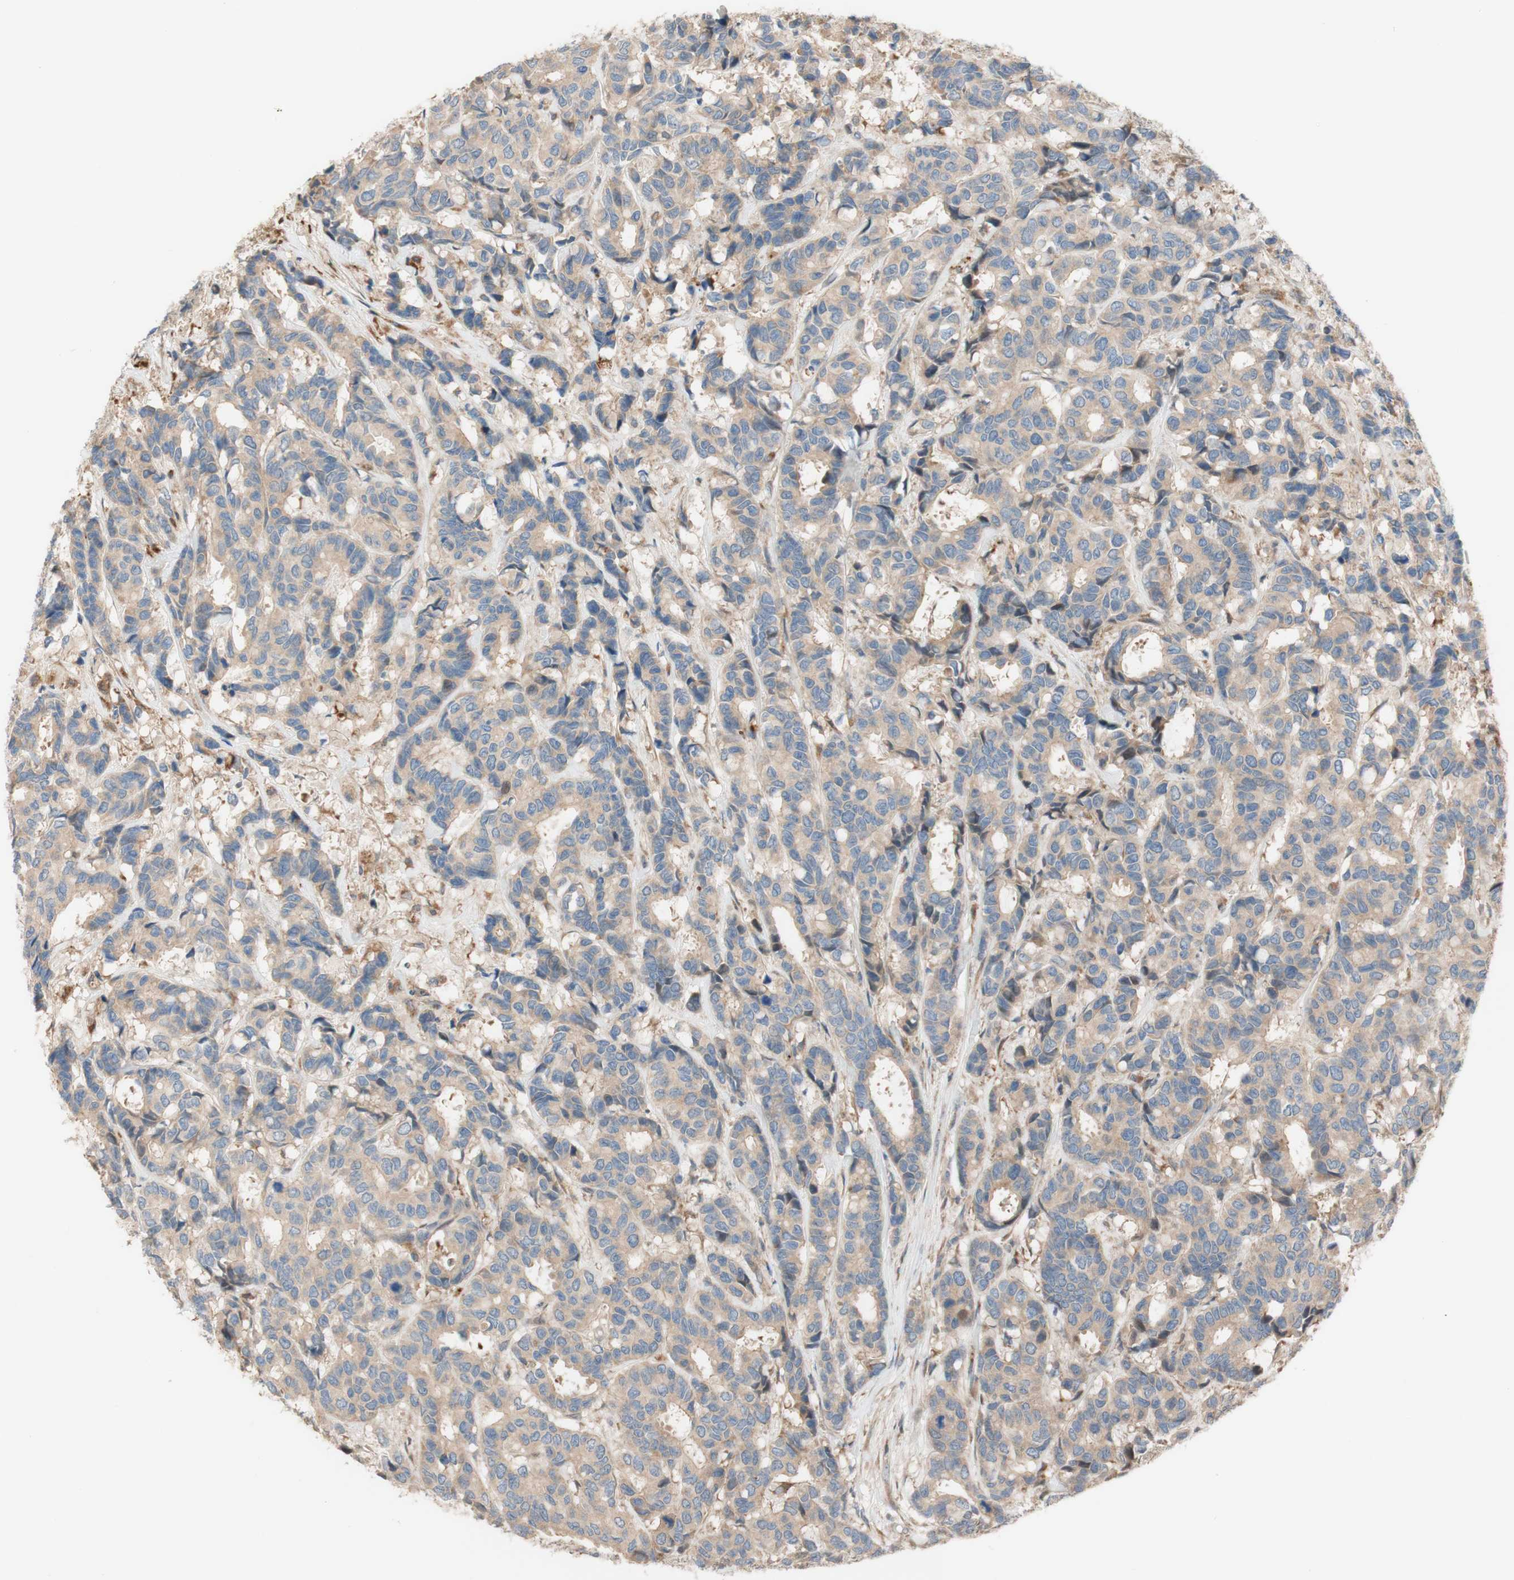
{"staining": {"intensity": "weak", "quantity": ">75%", "location": "cytoplasmic/membranous"}, "tissue": "breast cancer", "cell_type": "Tumor cells", "image_type": "cancer", "snomed": [{"axis": "morphology", "description": "Duct carcinoma"}, {"axis": "topography", "description": "Breast"}], "caption": "IHC staining of breast cancer, which exhibits low levels of weak cytoplasmic/membranous expression in about >75% of tumor cells indicating weak cytoplasmic/membranous protein expression. The staining was performed using DAB (brown) for protein detection and nuclei were counterstained in hematoxylin (blue).", "gene": "PTPN21", "patient": {"sex": "female", "age": 87}}